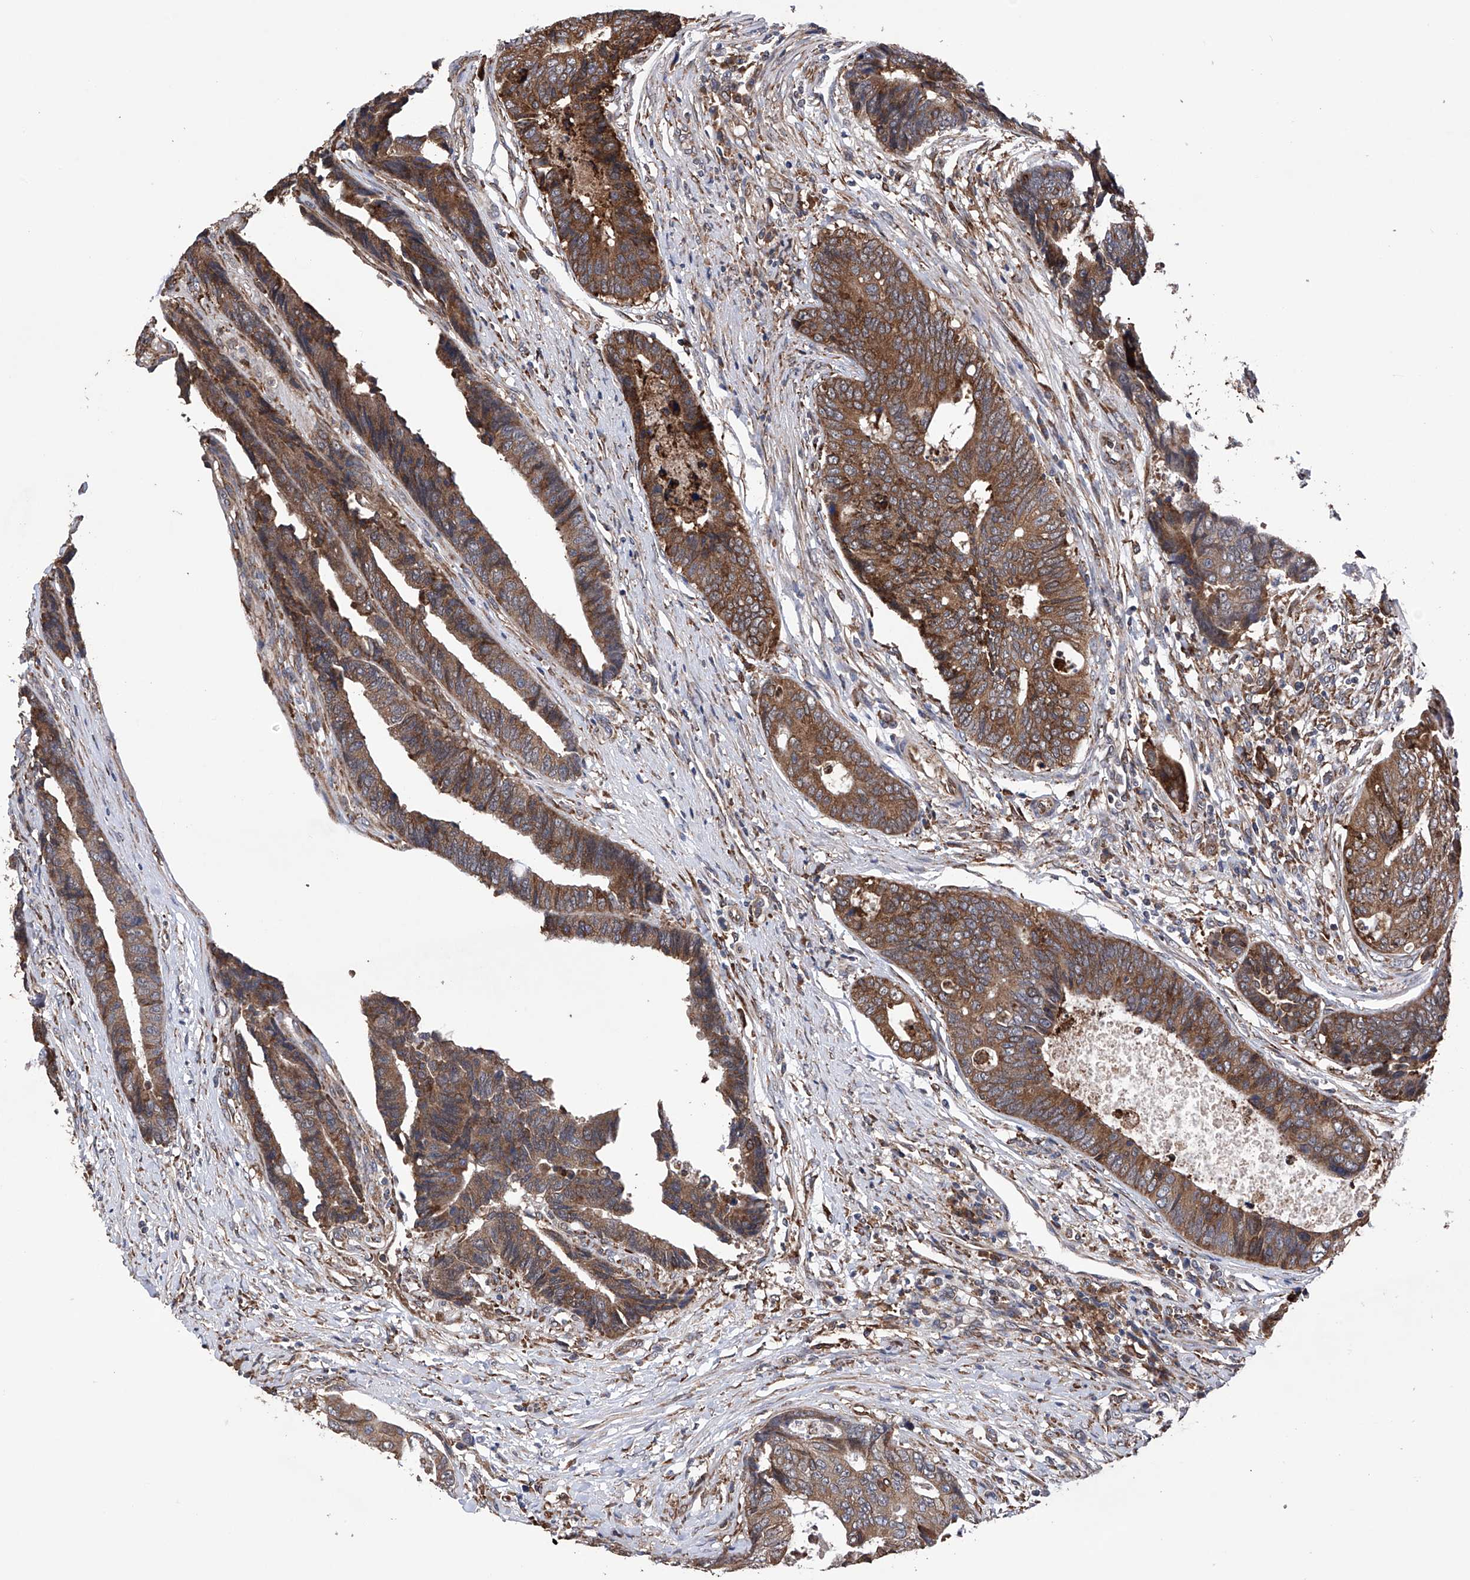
{"staining": {"intensity": "moderate", "quantity": ">75%", "location": "cytoplasmic/membranous"}, "tissue": "colorectal cancer", "cell_type": "Tumor cells", "image_type": "cancer", "snomed": [{"axis": "morphology", "description": "Adenocarcinoma, NOS"}, {"axis": "topography", "description": "Rectum"}], "caption": "Colorectal adenocarcinoma tissue reveals moderate cytoplasmic/membranous positivity in approximately >75% of tumor cells The staining was performed using DAB to visualize the protein expression in brown, while the nuclei were stained in blue with hematoxylin (Magnification: 20x).", "gene": "DNAH8", "patient": {"sex": "male", "age": 84}}